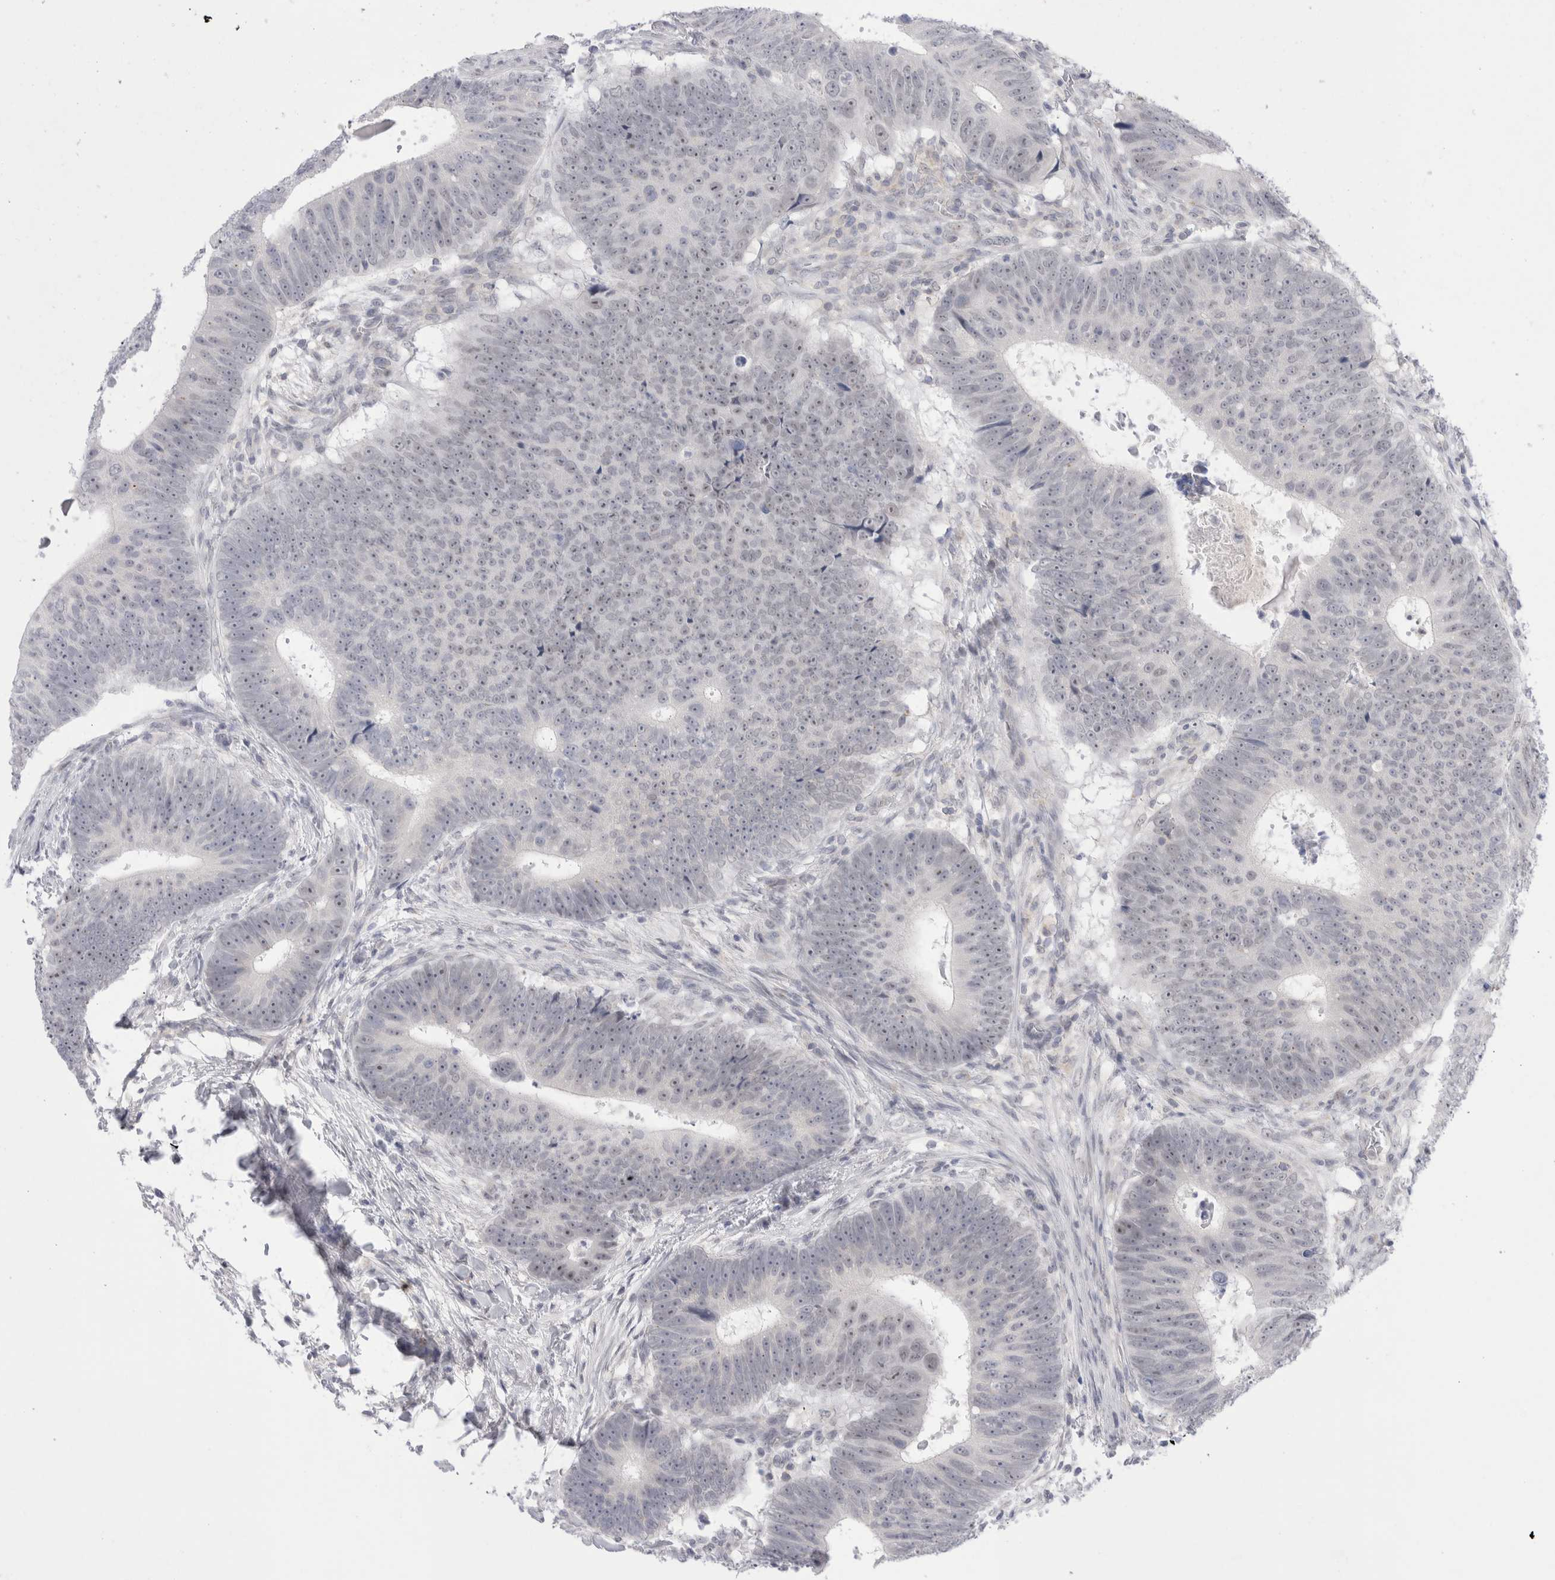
{"staining": {"intensity": "weak", "quantity": ">75%", "location": "nuclear"}, "tissue": "colorectal cancer", "cell_type": "Tumor cells", "image_type": "cancer", "snomed": [{"axis": "morphology", "description": "Adenocarcinoma, NOS"}, {"axis": "topography", "description": "Colon"}], "caption": "Immunohistochemical staining of human colorectal cancer (adenocarcinoma) reveals low levels of weak nuclear staining in approximately >75% of tumor cells.", "gene": "CERS5", "patient": {"sex": "male", "age": 56}}